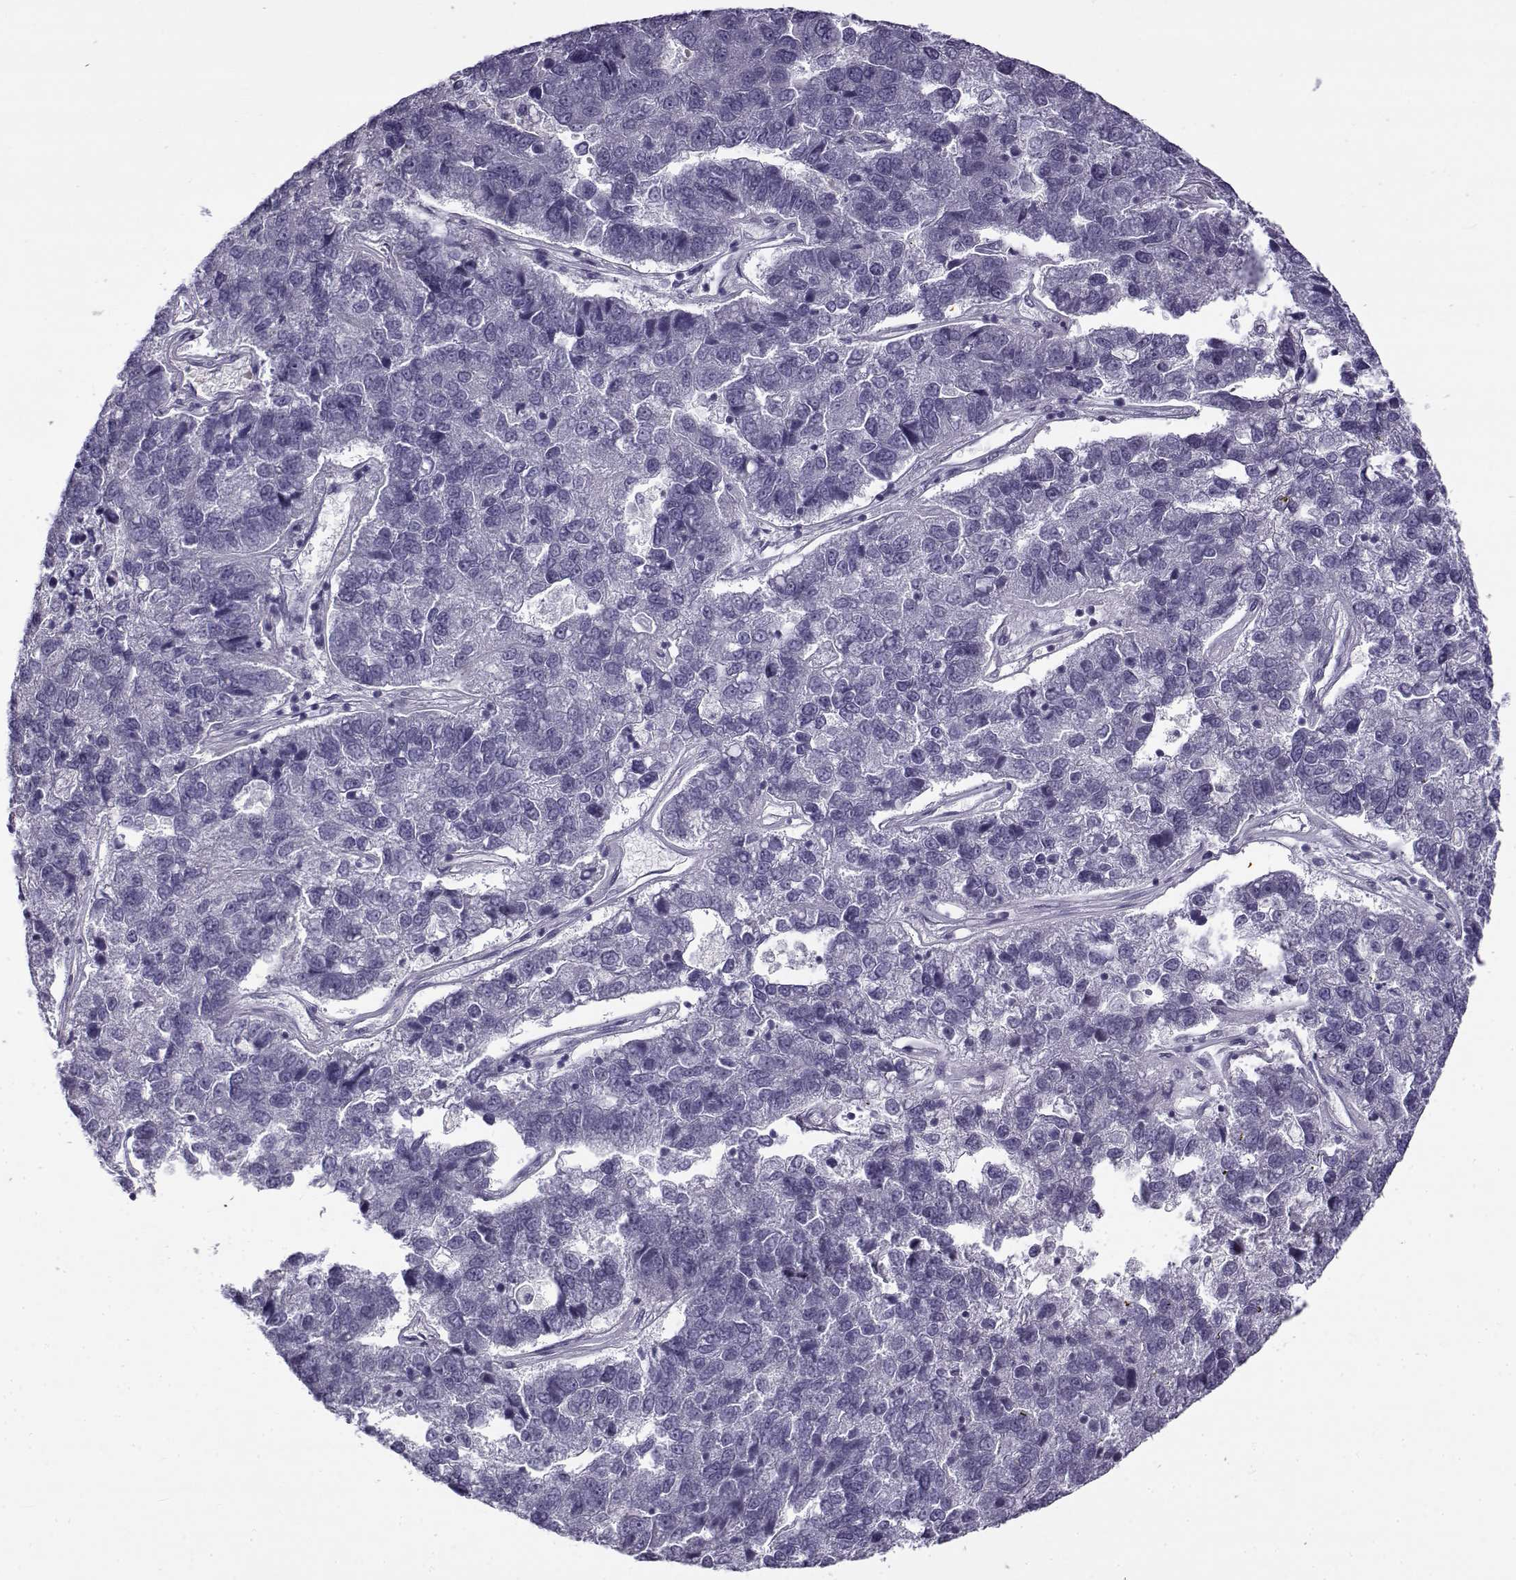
{"staining": {"intensity": "negative", "quantity": "none", "location": "none"}, "tissue": "pancreatic cancer", "cell_type": "Tumor cells", "image_type": "cancer", "snomed": [{"axis": "morphology", "description": "Adenocarcinoma, NOS"}, {"axis": "topography", "description": "Pancreas"}], "caption": "An image of adenocarcinoma (pancreatic) stained for a protein reveals no brown staining in tumor cells.", "gene": "TEX55", "patient": {"sex": "female", "age": 61}}